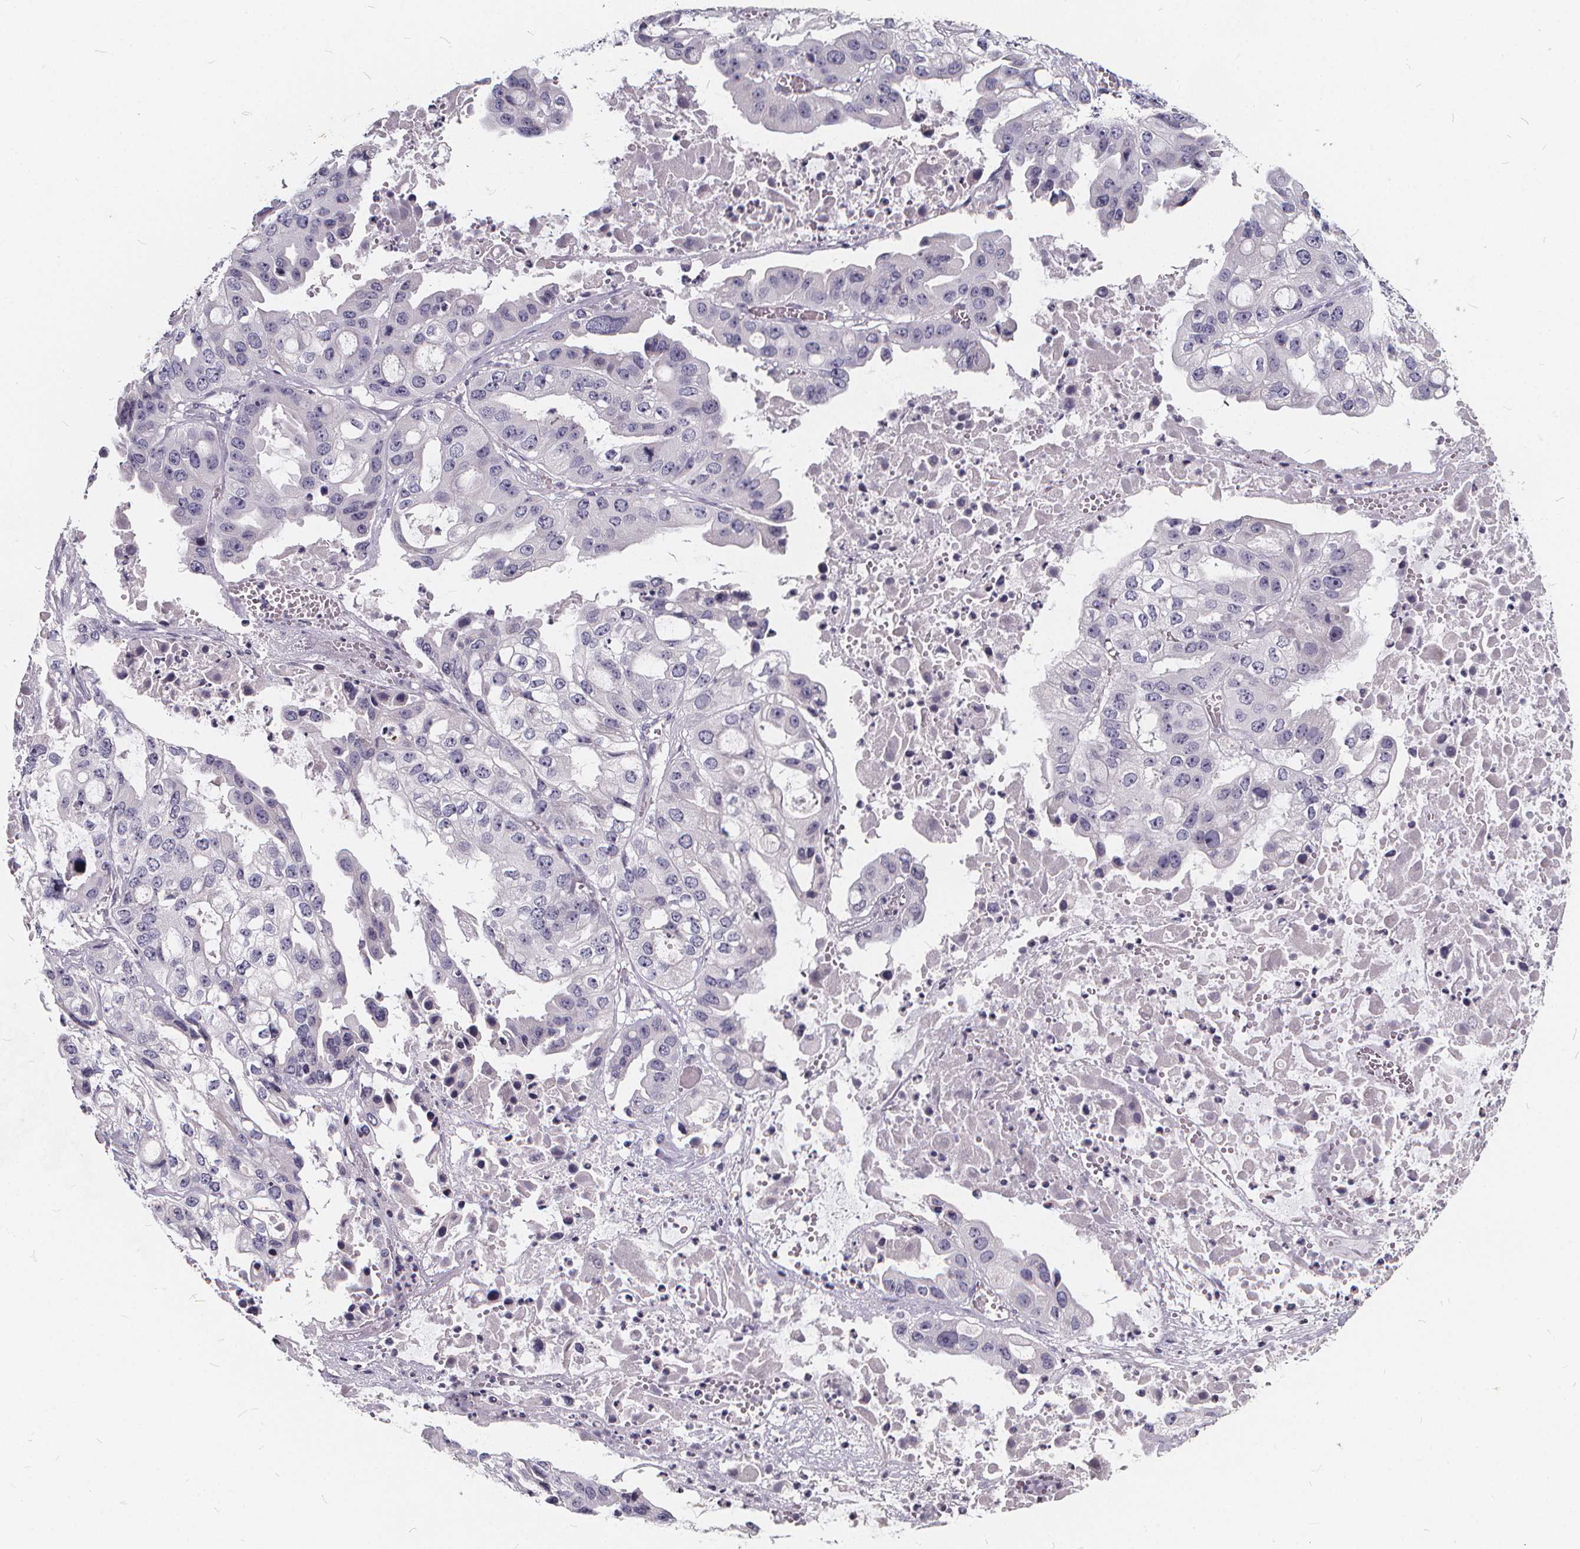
{"staining": {"intensity": "negative", "quantity": "none", "location": "none"}, "tissue": "ovarian cancer", "cell_type": "Tumor cells", "image_type": "cancer", "snomed": [{"axis": "morphology", "description": "Cystadenocarcinoma, serous, NOS"}, {"axis": "topography", "description": "Ovary"}], "caption": "IHC image of human ovarian cancer stained for a protein (brown), which shows no positivity in tumor cells. (Immunohistochemistry, brightfield microscopy, high magnification).", "gene": "SPEF2", "patient": {"sex": "female", "age": 56}}